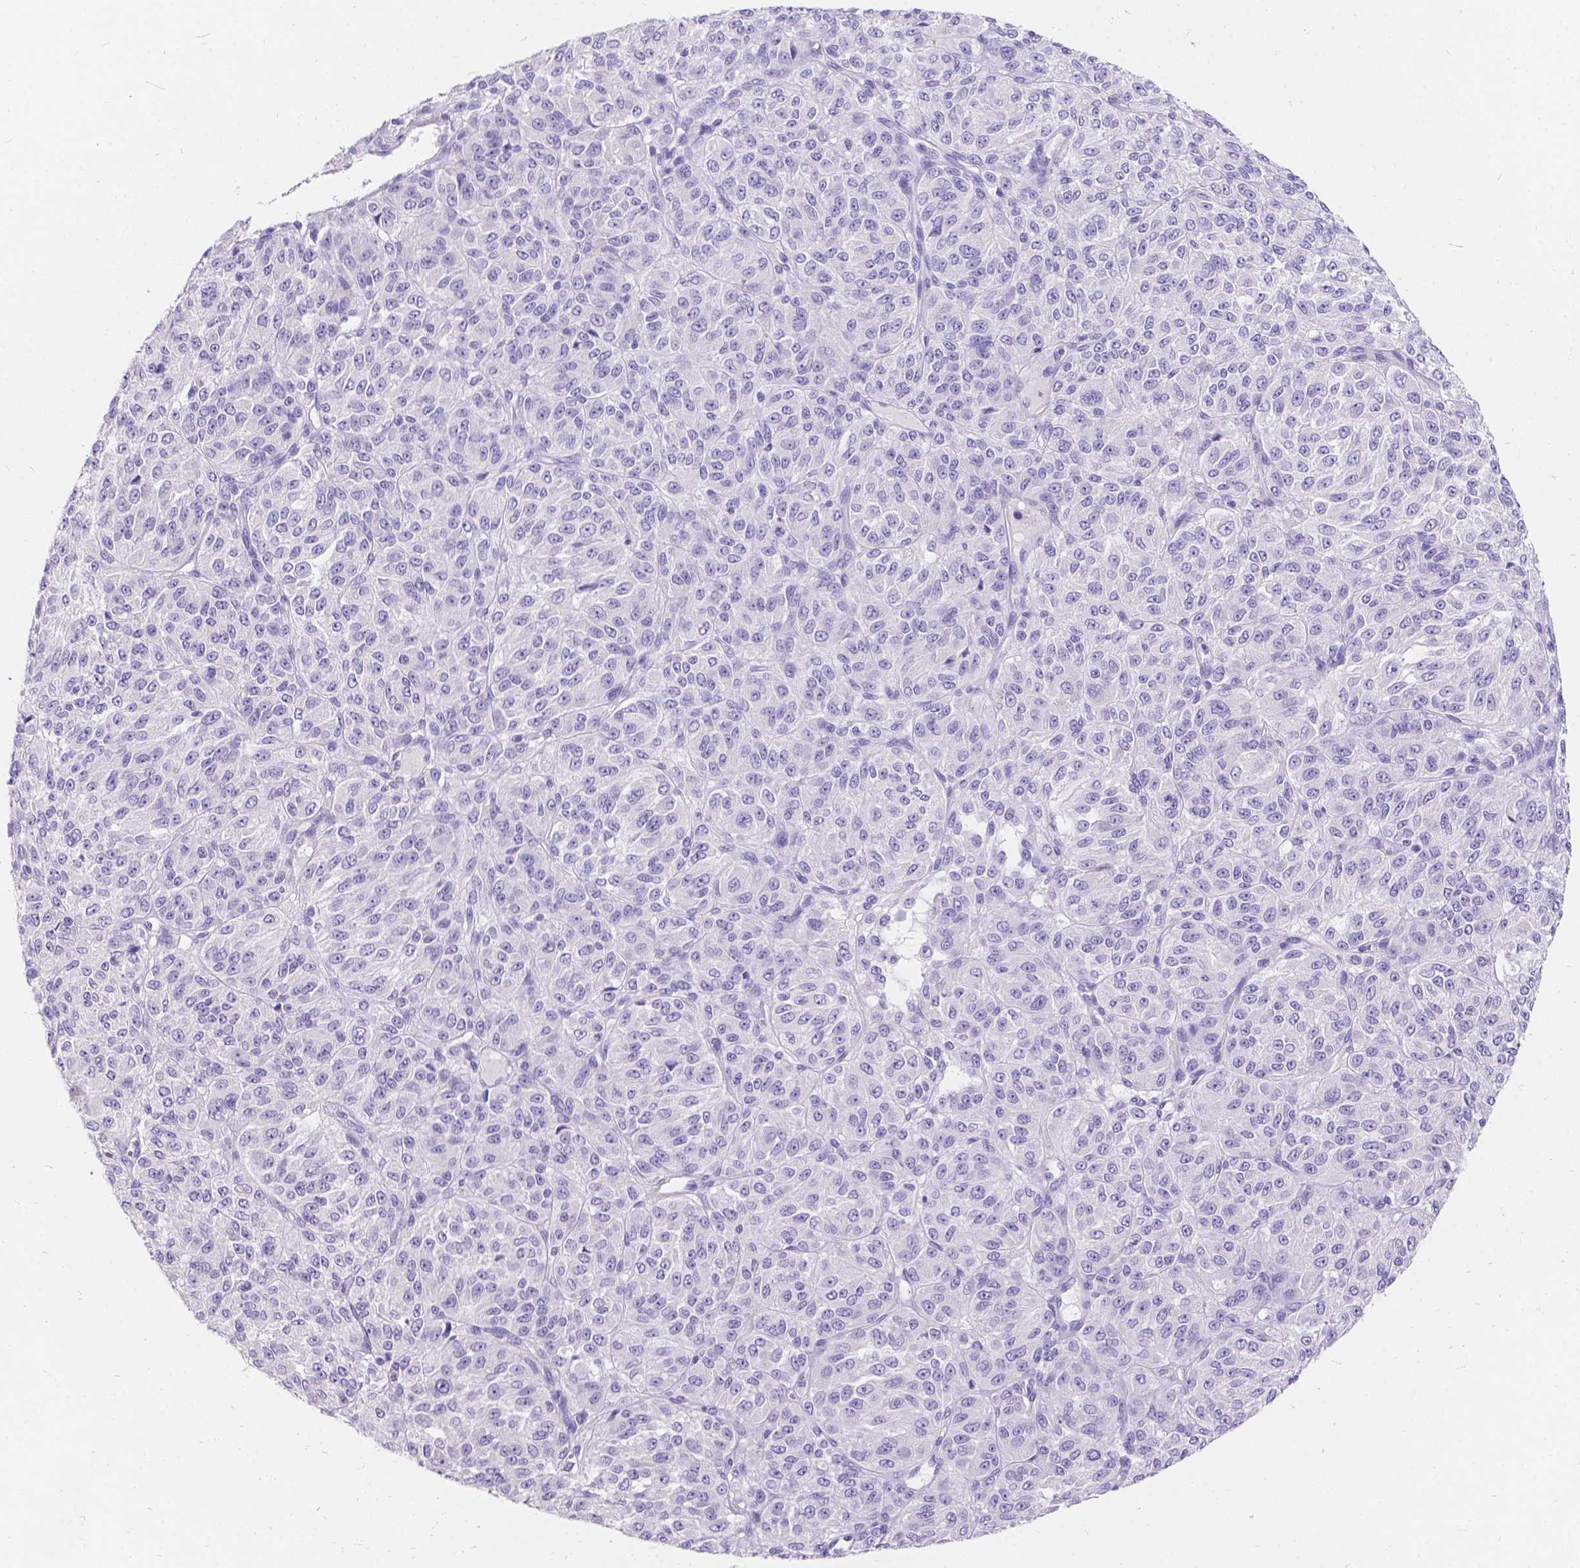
{"staining": {"intensity": "negative", "quantity": "none", "location": "none"}, "tissue": "melanoma", "cell_type": "Tumor cells", "image_type": "cancer", "snomed": [{"axis": "morphology", "description": "Malignant melanoma, Metastatic site"}, {"axis": "topography", "description": "Brain"}], "caption": "Melanoma stained for a protein using immunohistochemistry (IHC) demonstrates no staining tumor cells.", "gene": "GNRHR", "patient": {"sex": "female", "age": 56}}